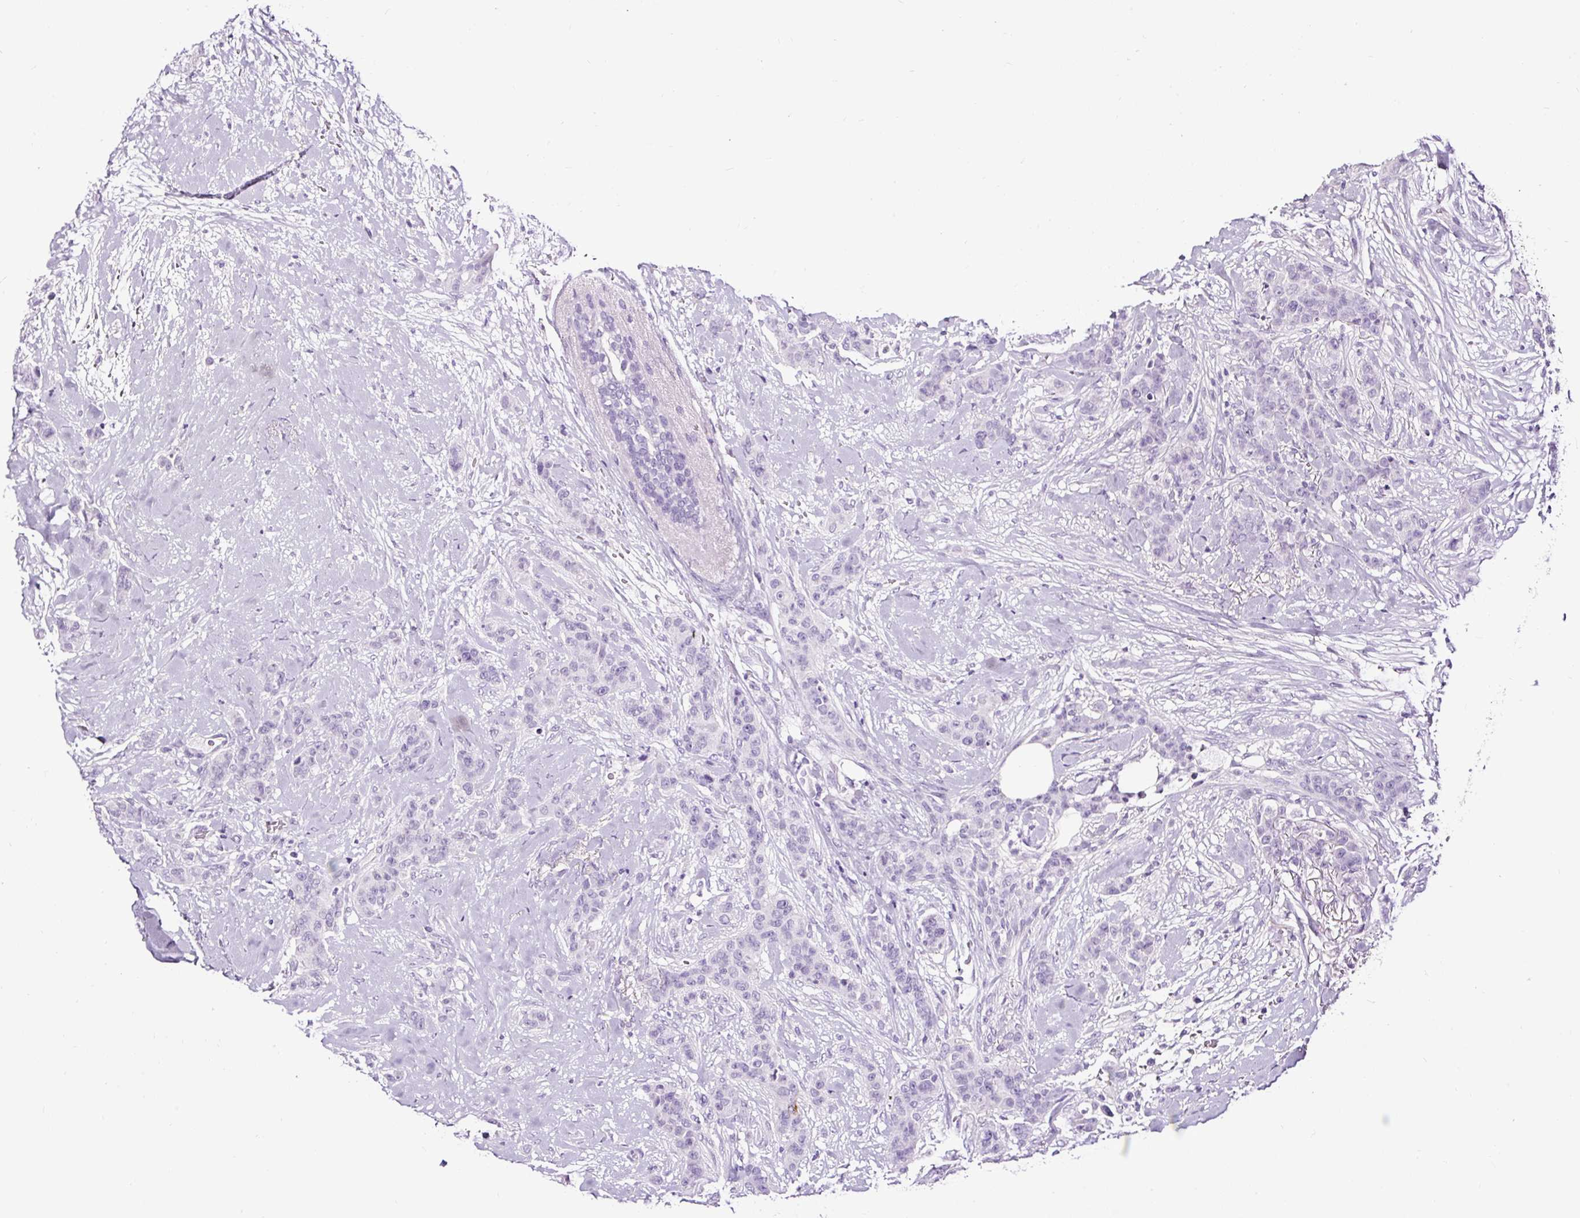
{"staining": {"intensity": "negative", "quantity": "none", "location": "none"}, "tissue": "breast cancer", "cell_type": "Tumor cells", "image_type": "cancer", "snomed": [{"axis": "morphology", "description": "Duct carcinoma"}, {"axis": "topography", "description": "Breast"}], "caption": "Photomicrograph shows no significant protein staining in tumor cells of breast intraductal carcinoma.", "gene": "SLC7A8", "patient": {"sex": "female", "age": 40}}